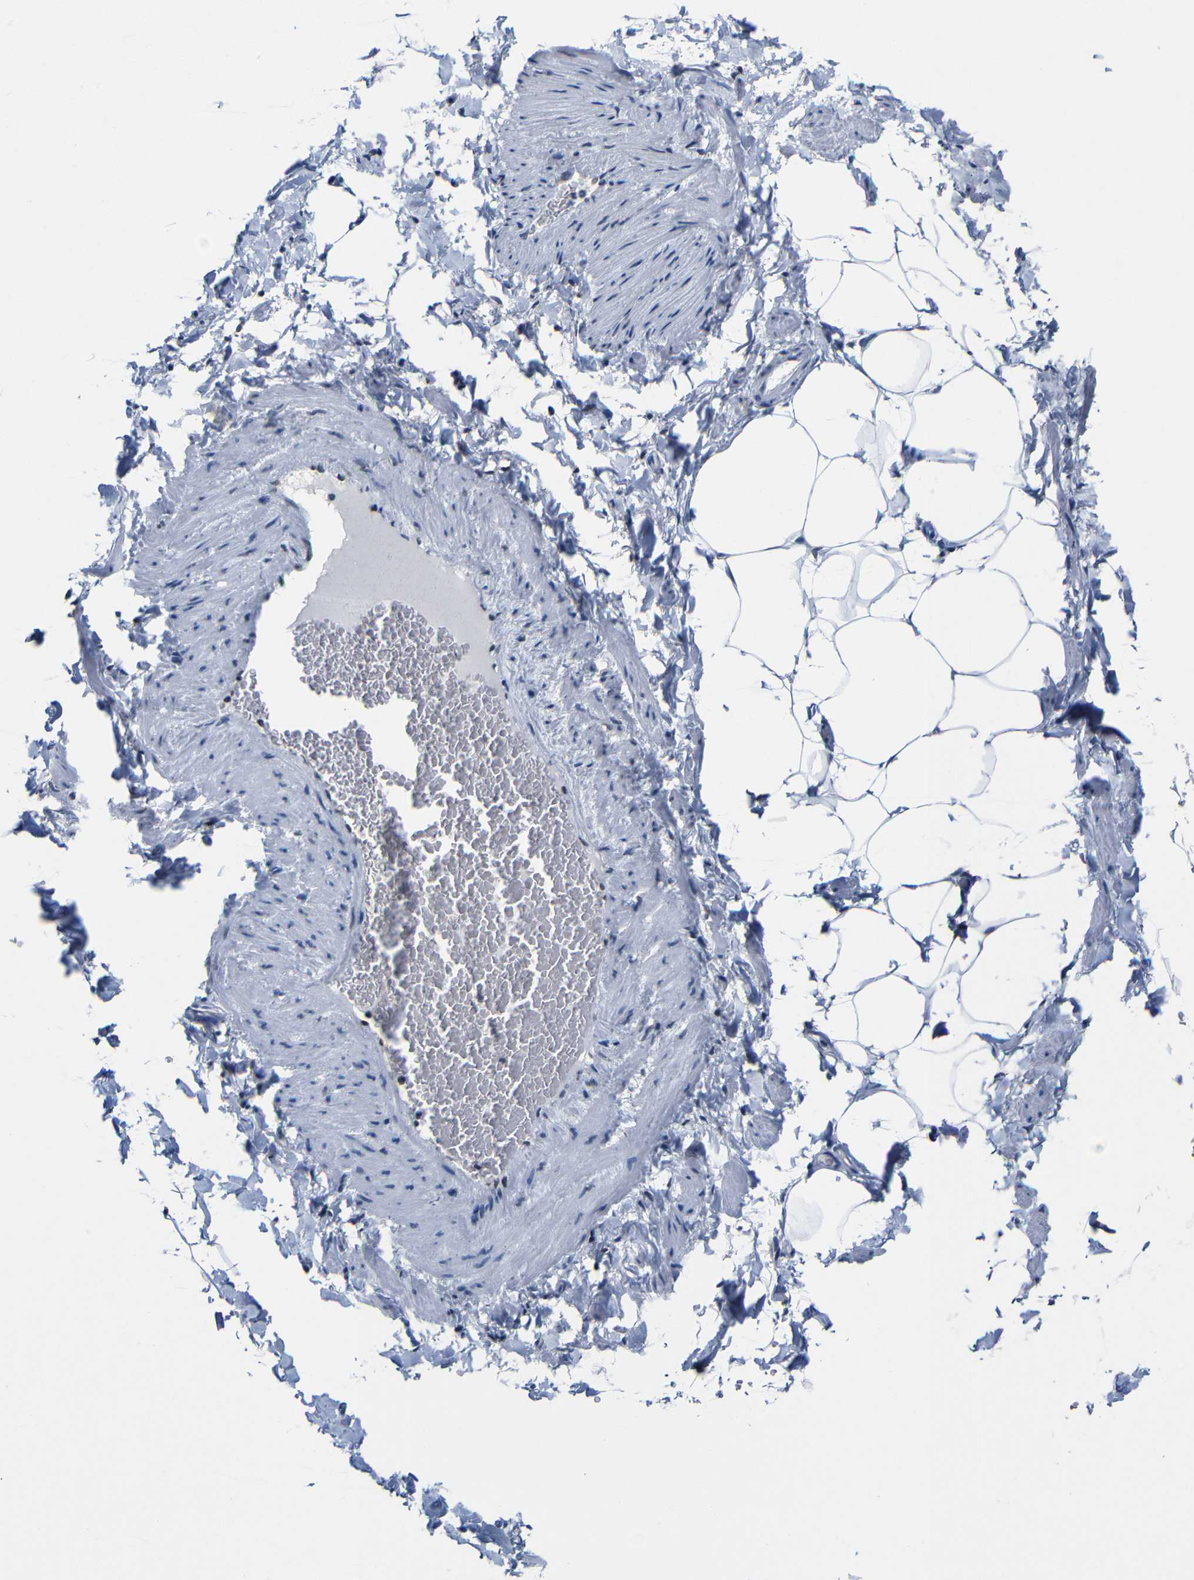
{"staining": {"intensity": "moderate", "quantity": ">75%", "location": "nuclear"}, "tissue": "adipose tissue", "cell_type": "Adipocytes", "image_type": "normal", "snomed": [{"axis": "morphology", "description": "Normal tissue, NOS"}, {"axis": "topography", "description": "Vascular tissue"}], "caption": "Adipose tissue stained with immunohistochemistry demonstrates moderate nuclear staining in about >75% of adipocytes.", "gene": "PTBP1", "patient": {"sex": "male", "age": 41}}